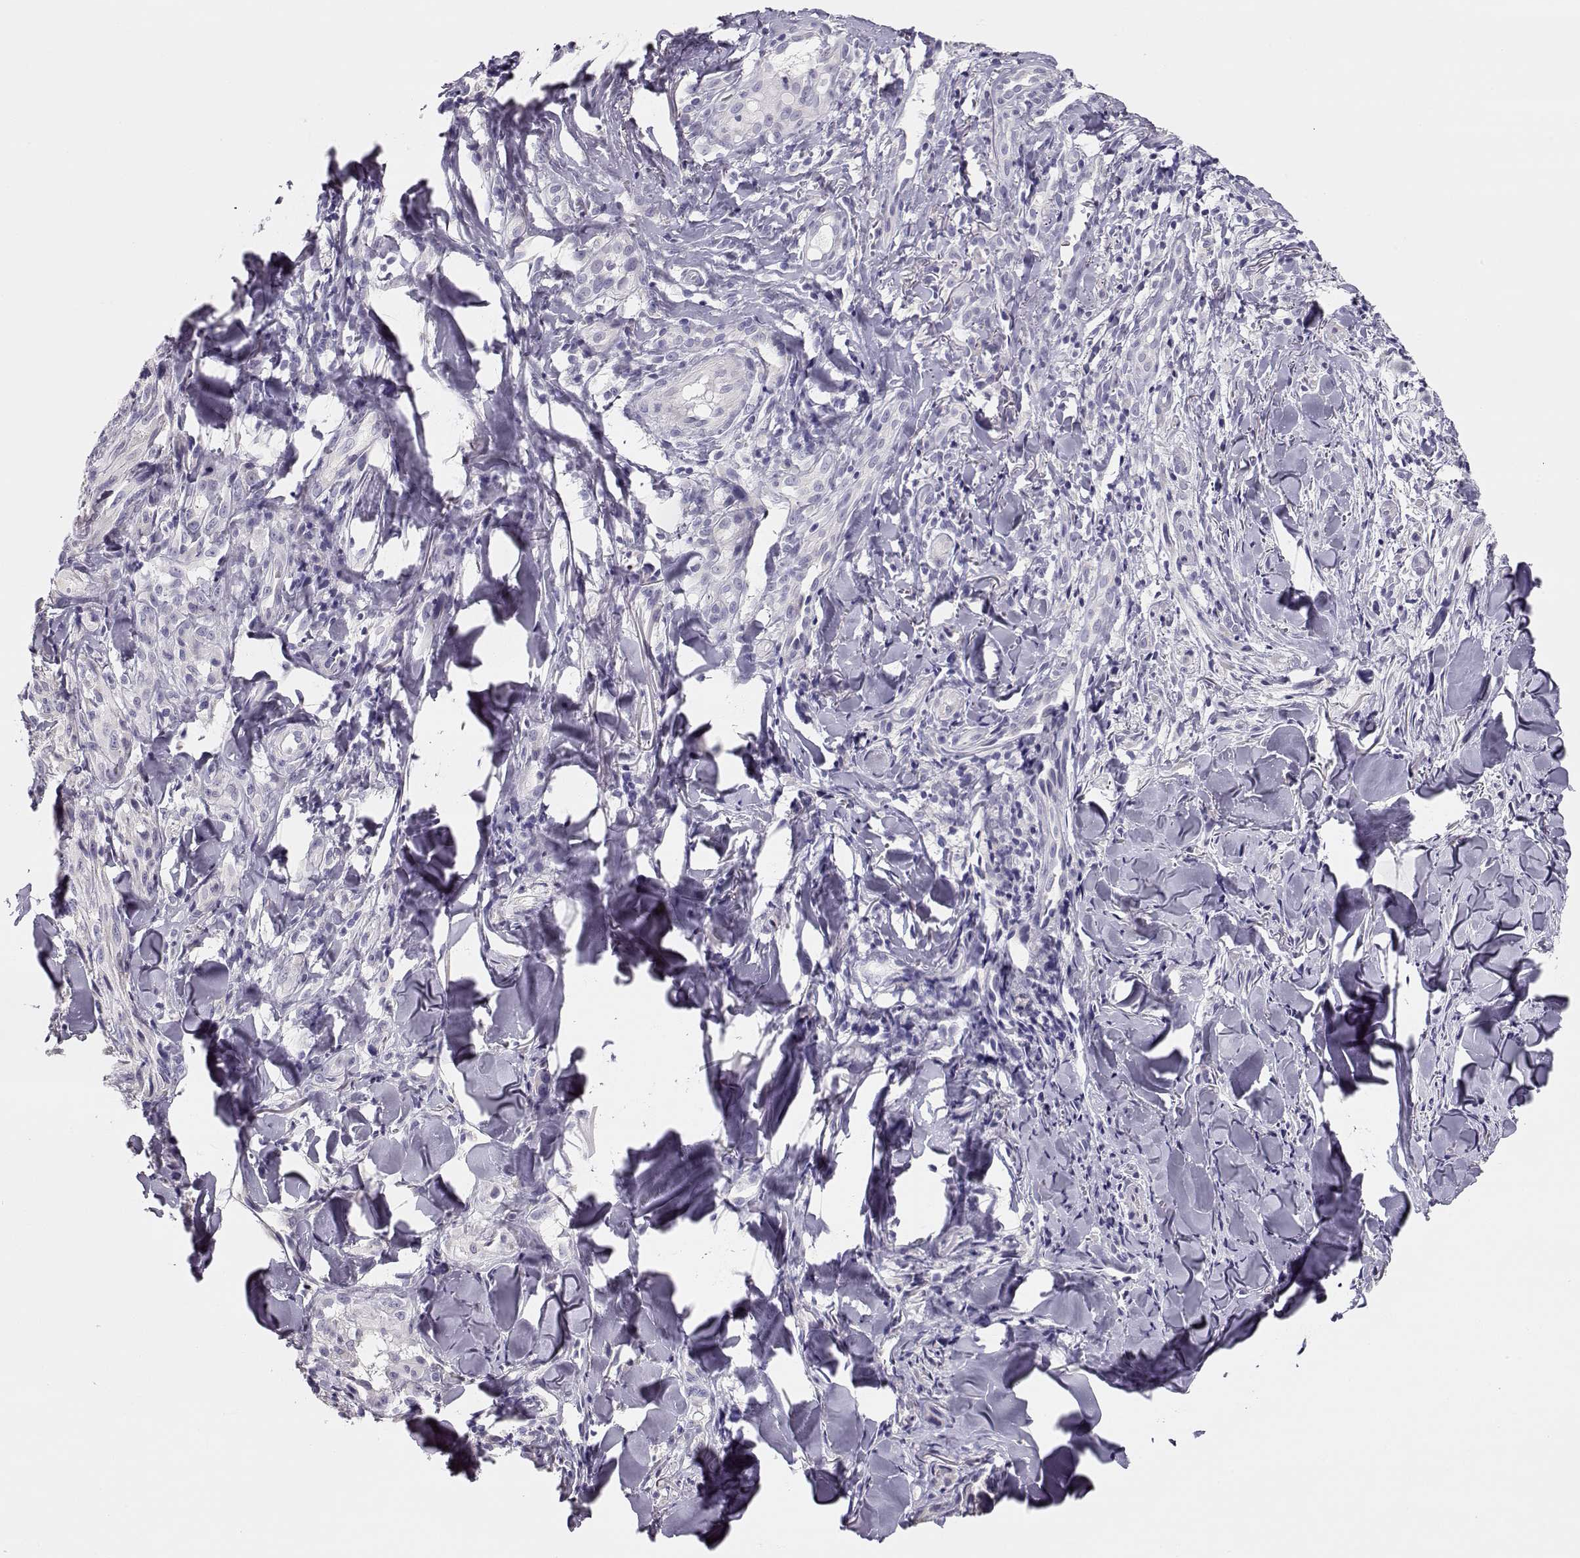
{"staining": {"intensity": "negative", "quantity": "none", "location": "none"}, "tissue": "melanoma", "cell_type": "Tumor cells", "image_type": "cancer", "snomed": [{"axis": "morphology", "description": "Malignant melanoma, NOS"}, {"axis": "topography", "description": "Skin"}], "caption": "An IHC histopathology image of malignant melanoma is shown. There is no staining in tumor cells of malignant melanoma.", "gene": "GLIPR1L2", "patient": {"sex": "male", "age": 67}}